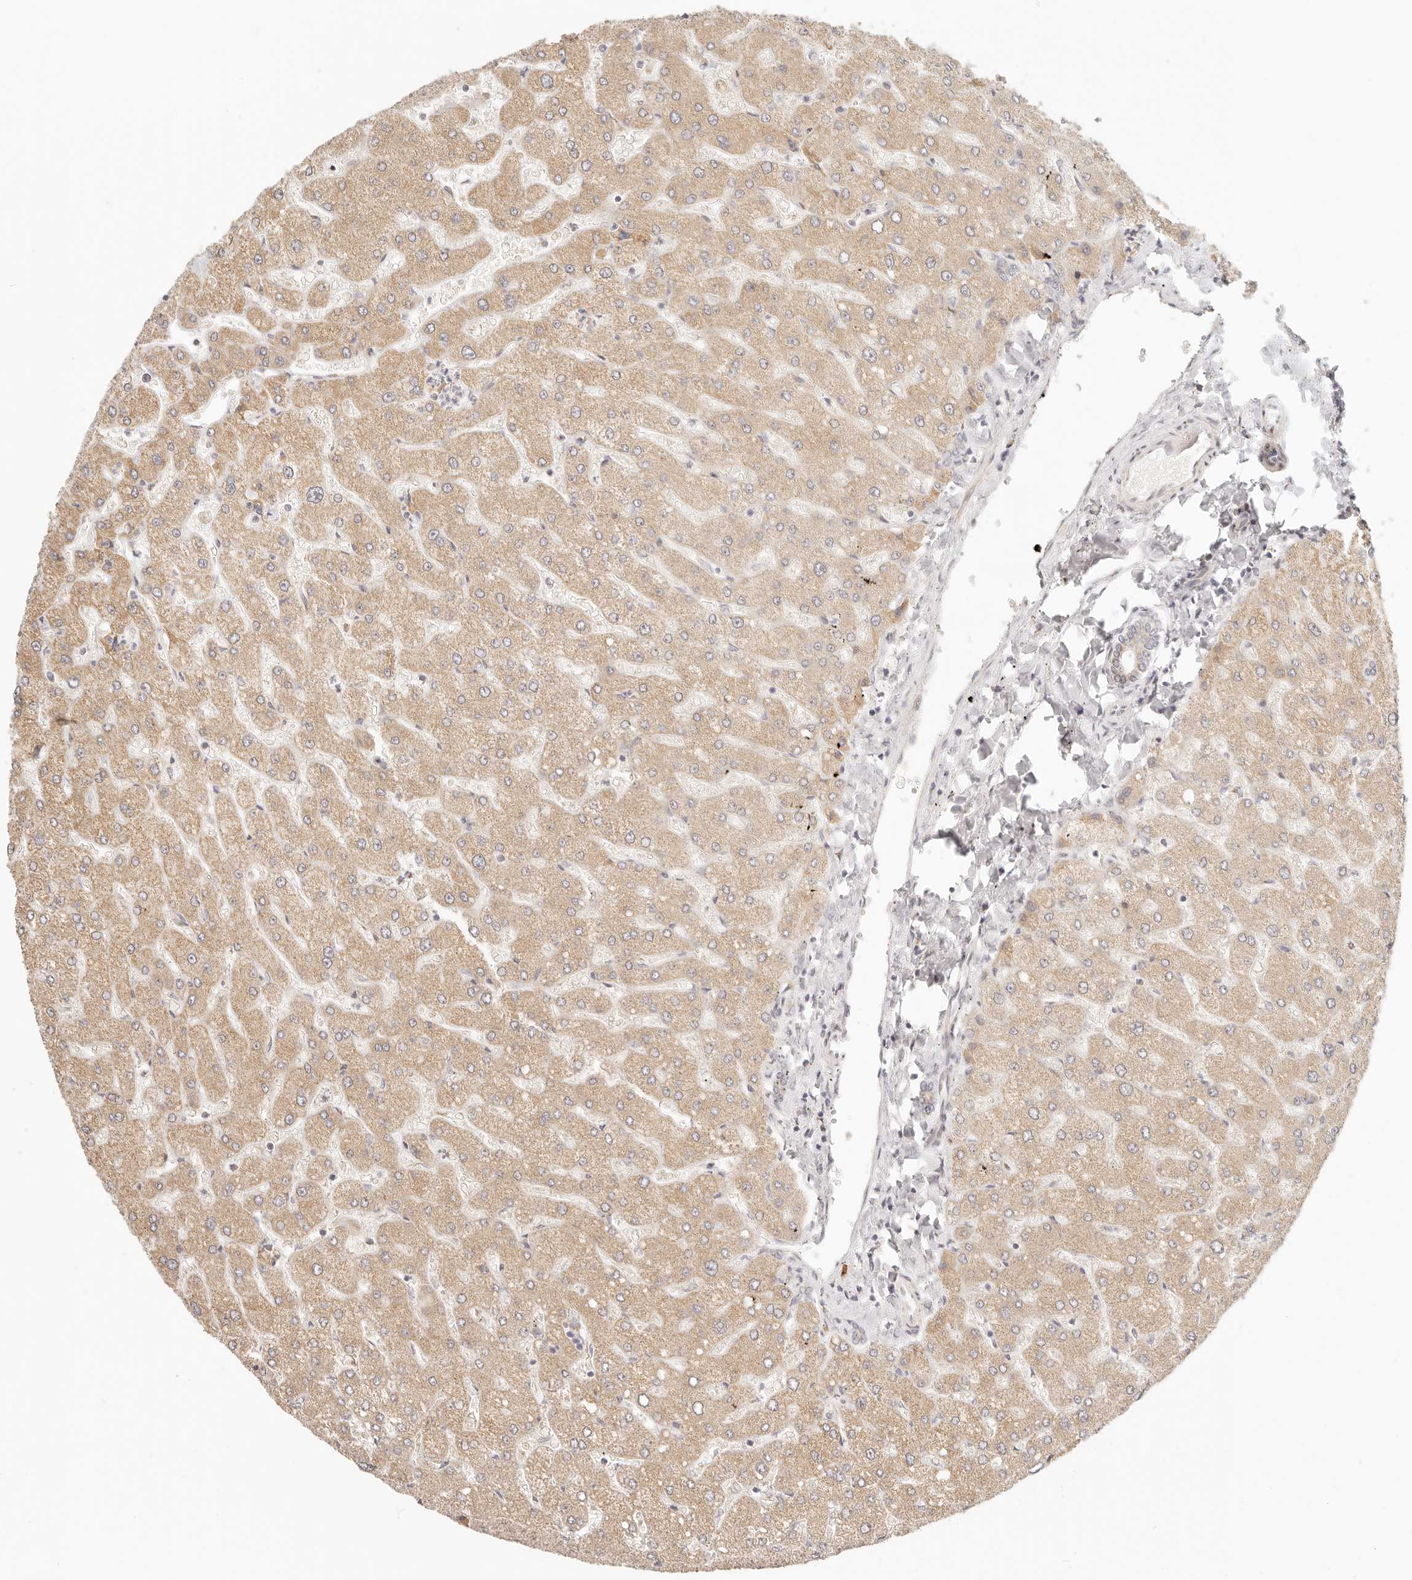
{"staining": {"intensity": "moderate", "quantity": "25%-75%", "location": "cytoplasmic/membranous"}, "tissue": "liver", "cell_type": "Cholangiocytes", "image_type": "normal", "snomed": [{"axis": "morphology", "description": "Normal tissue, NOS"}, {"axis": "topography", "description": "Liver"}], "caption": "The histopathology image demonstrates staining of normal liver, revealing moderate cytoplasmic/membranous protein expression (brown color) within cholangiocytes.", "gene": "FAM20B", "patient": {"sex": "male", "age": 55}}